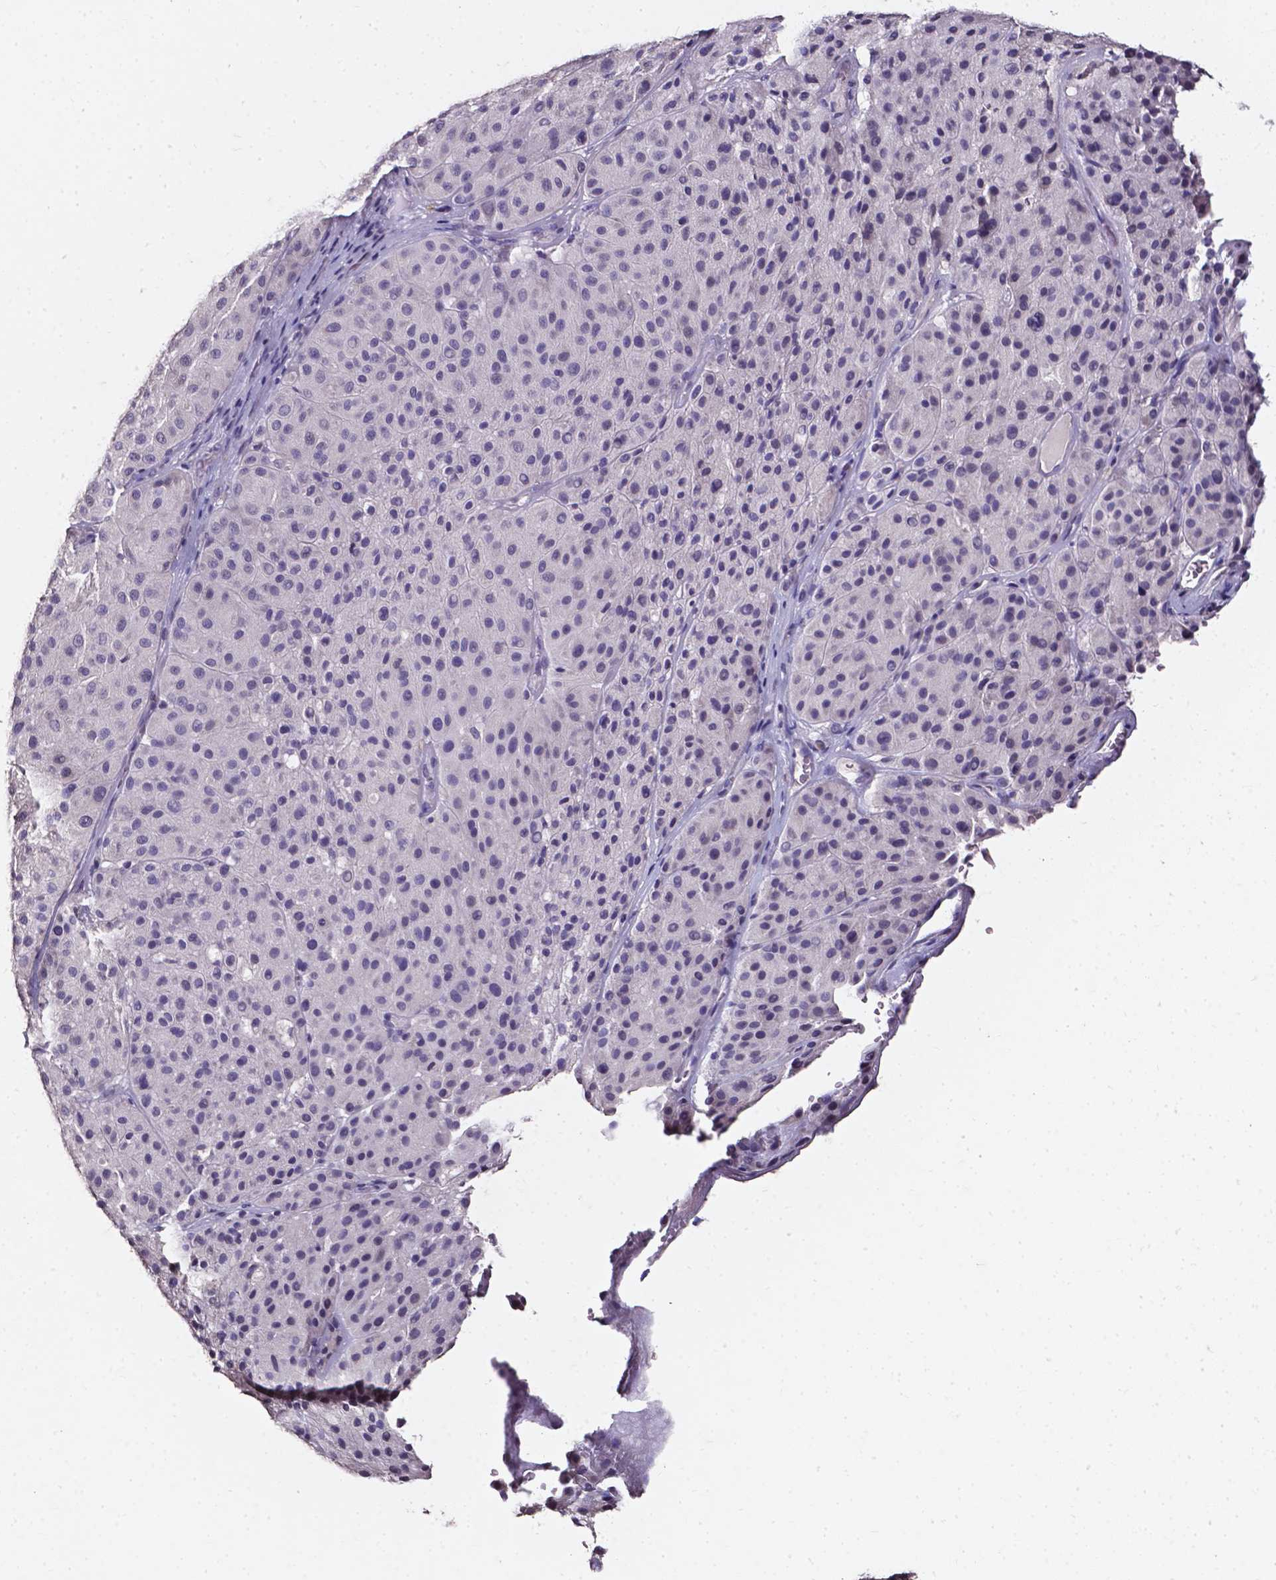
{"staining": {"intensity": "negative", "quantity": "none", "location": "none"}, "tissue": "melanoma", "cell_type": "Tumor cells", "image_type": "cancer", "snomed": [{"axis": "morphology", "description": "Malignant melanoma, Metastatic site"}, {"axis": "topography", "description": "Smooth muscle"}], "caption": "Human malignant melanoma (metastatic site) stained for a protein using IHC shows no expression in tumor cells.", "gene": "AKR1B10", "patient": {"sex": "male", "age": 41}}